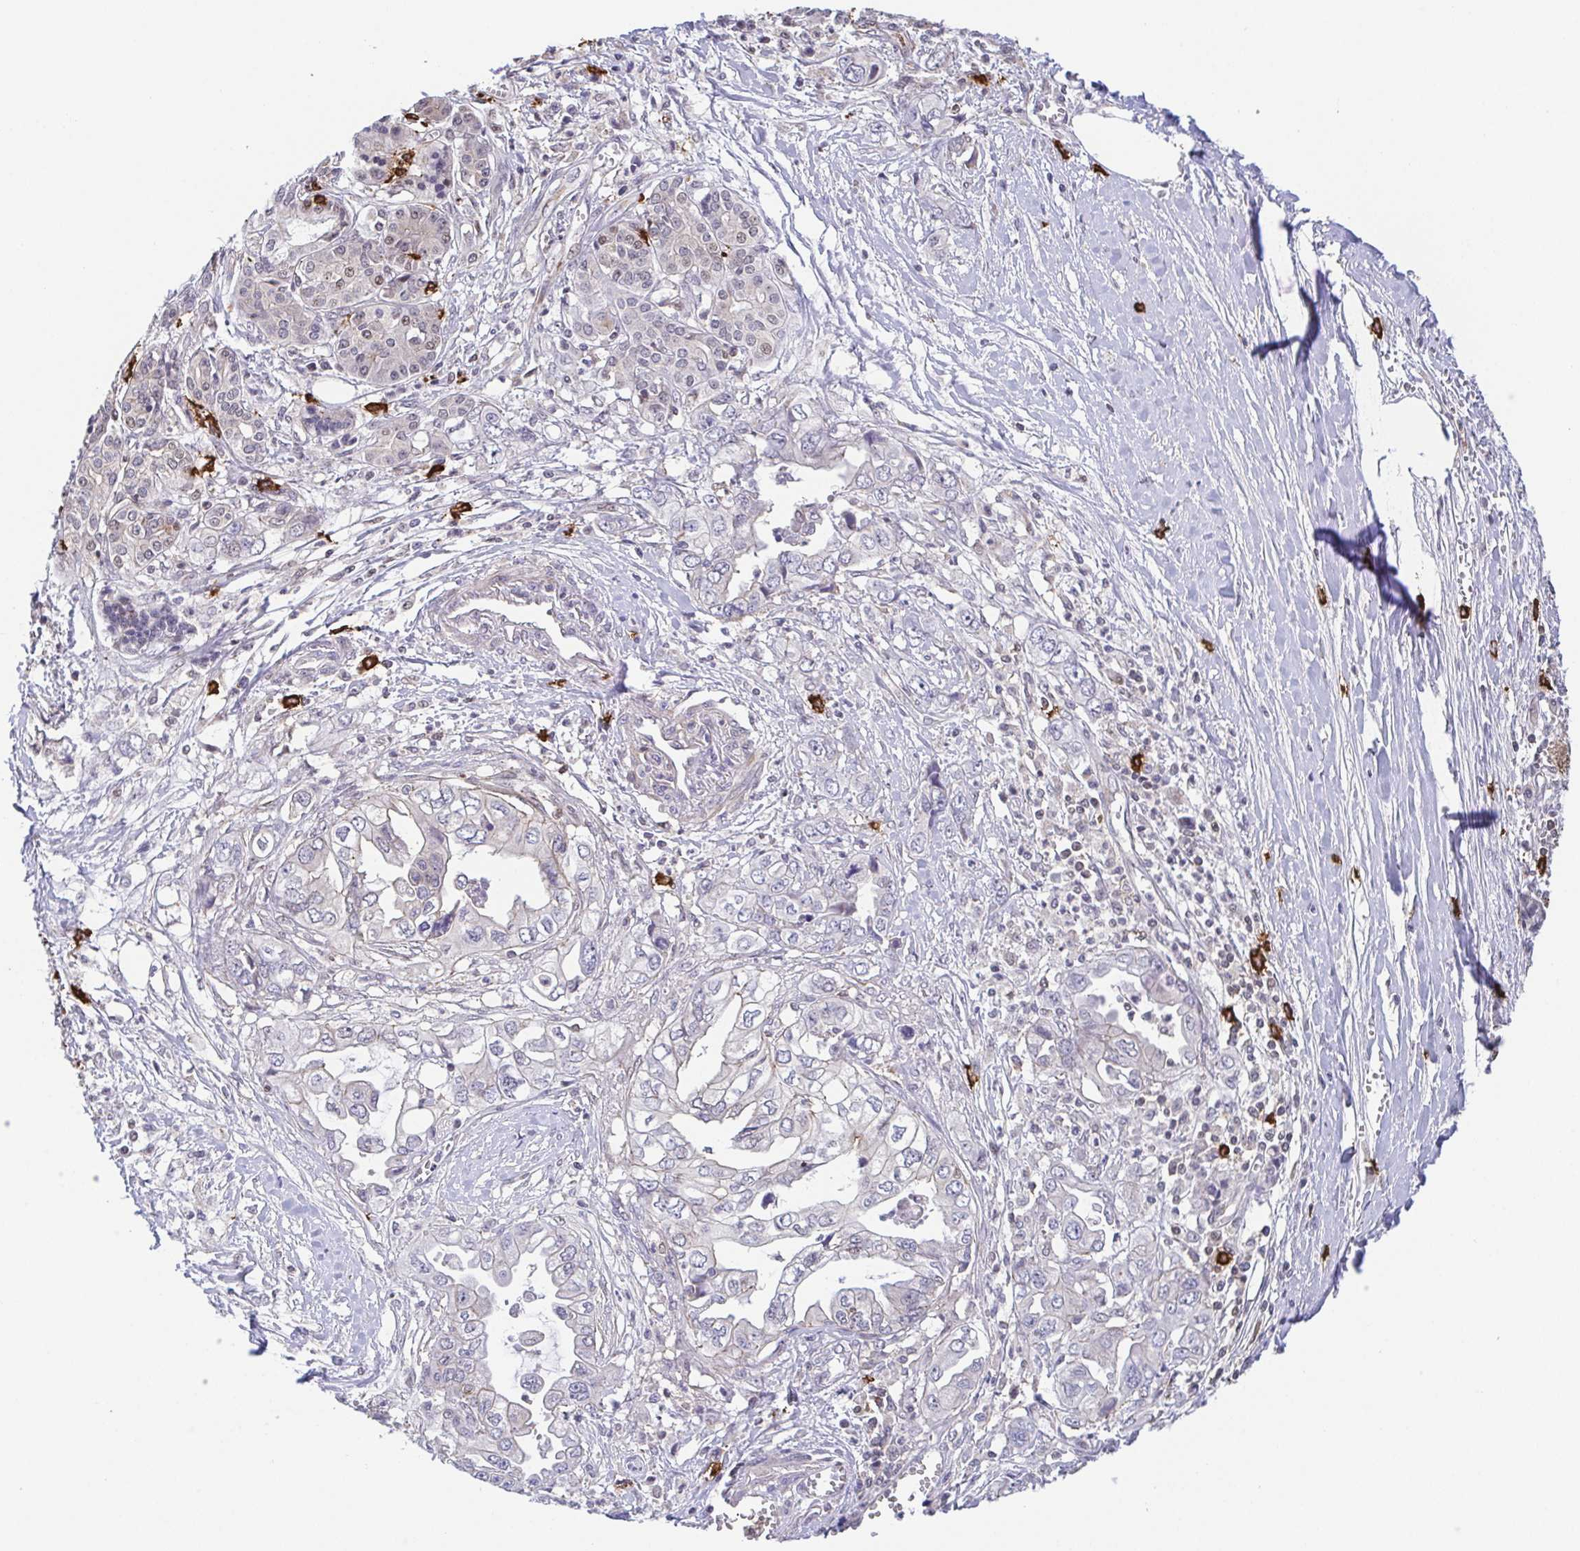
{"staining": {"intensity": "negative", "quantity": "none", "location": "none"}, "tissue": "pancreatic cancer", "cell_type": "Tumor cells", "image_type": "cancer", "snomed": [{"axis": "morphology", "description": "Adenocarcinoma, NOS"}, {"axis": "topography", "description": "Pancreas"}], "caption": "The photomicrograph exhibits no significant expression in tumor cells of pancreatic cancer (adenocarcinoma).", "gene": "PREPL", "patient": {"sex": "male", "age": 68}}